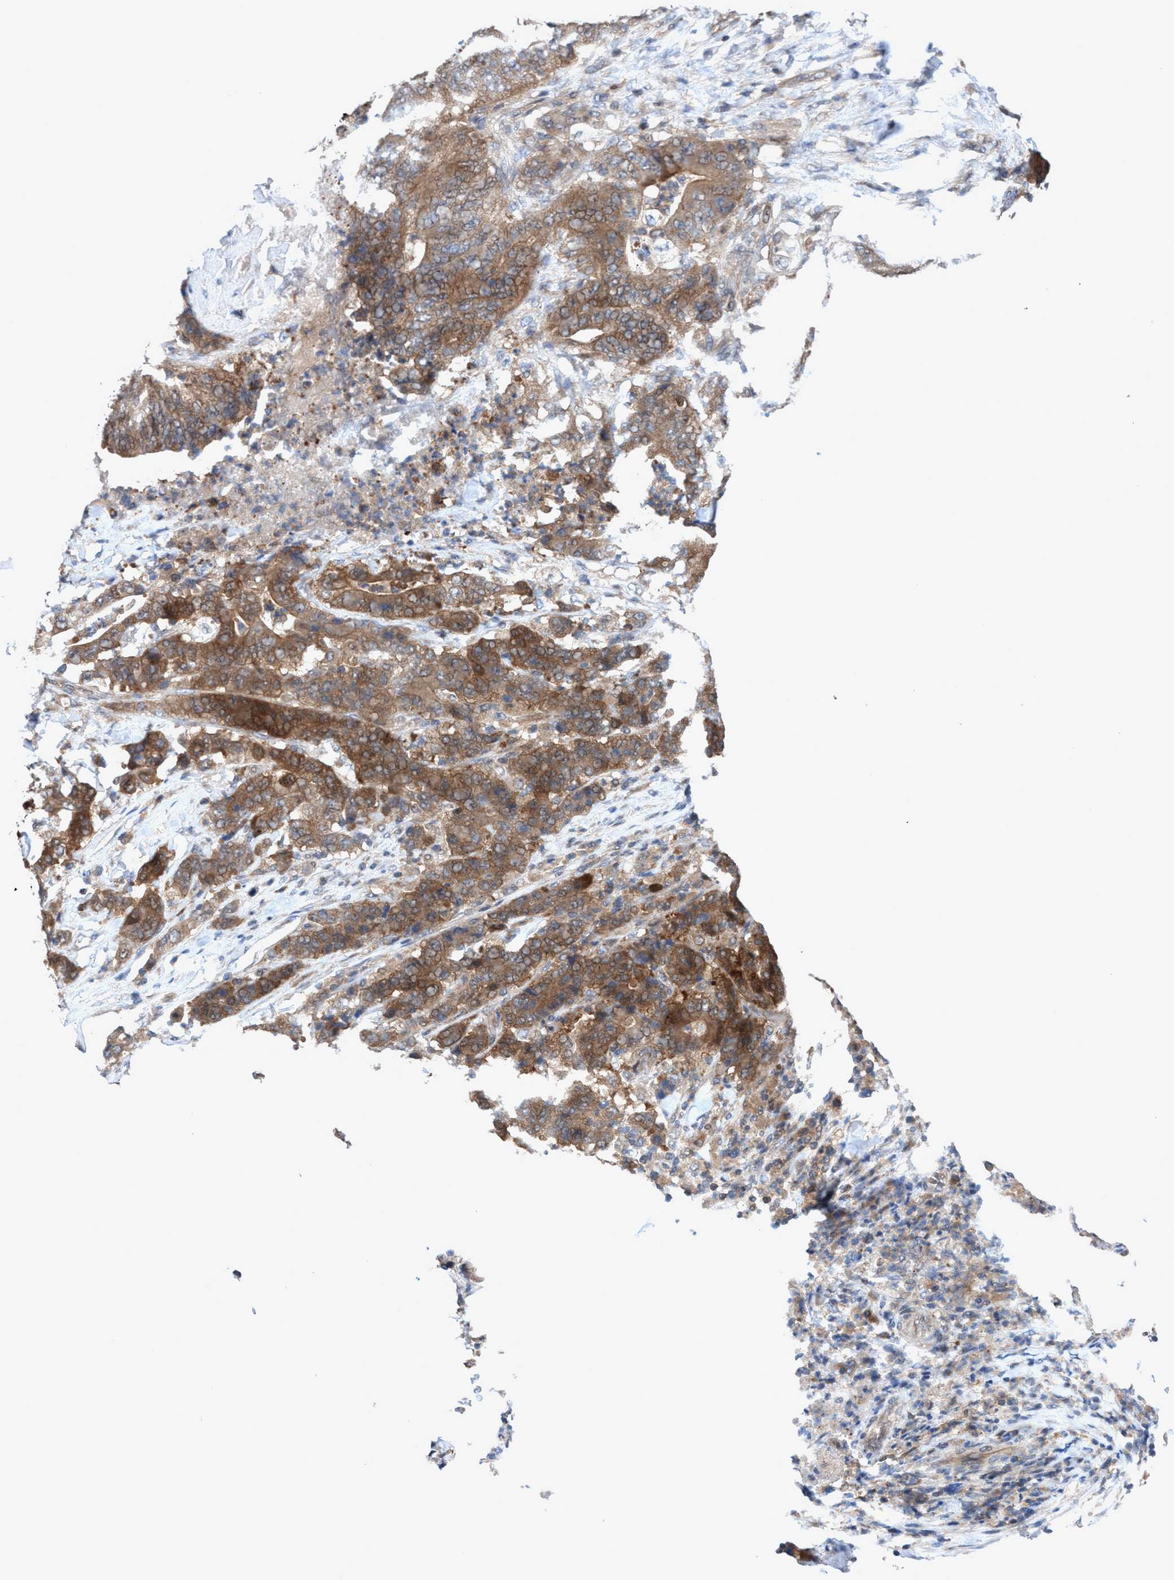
{"staining": {"intensity": "moderate", "quantity": ">75%", "location": "cytoplasmic/membranous"}, "tissue": "stomach cancer", "cell_type": "Tumor cells", "image_type": "cancer", "snomed": [{"axis": "morphology", "description": "Adenocarcinoma, NOS"}, {"axis": "topography", "description": "Stomach"}], "caption": "An IHC photomicrograph of neoplastic tissue is shown. Protein staining in brown labels moderate cytoplasmic/membranous positivity in stomach adenocarcinoma within tumor cells.", "gene": "GLOD4", "patient": {"sex": "female", "age": 73}}